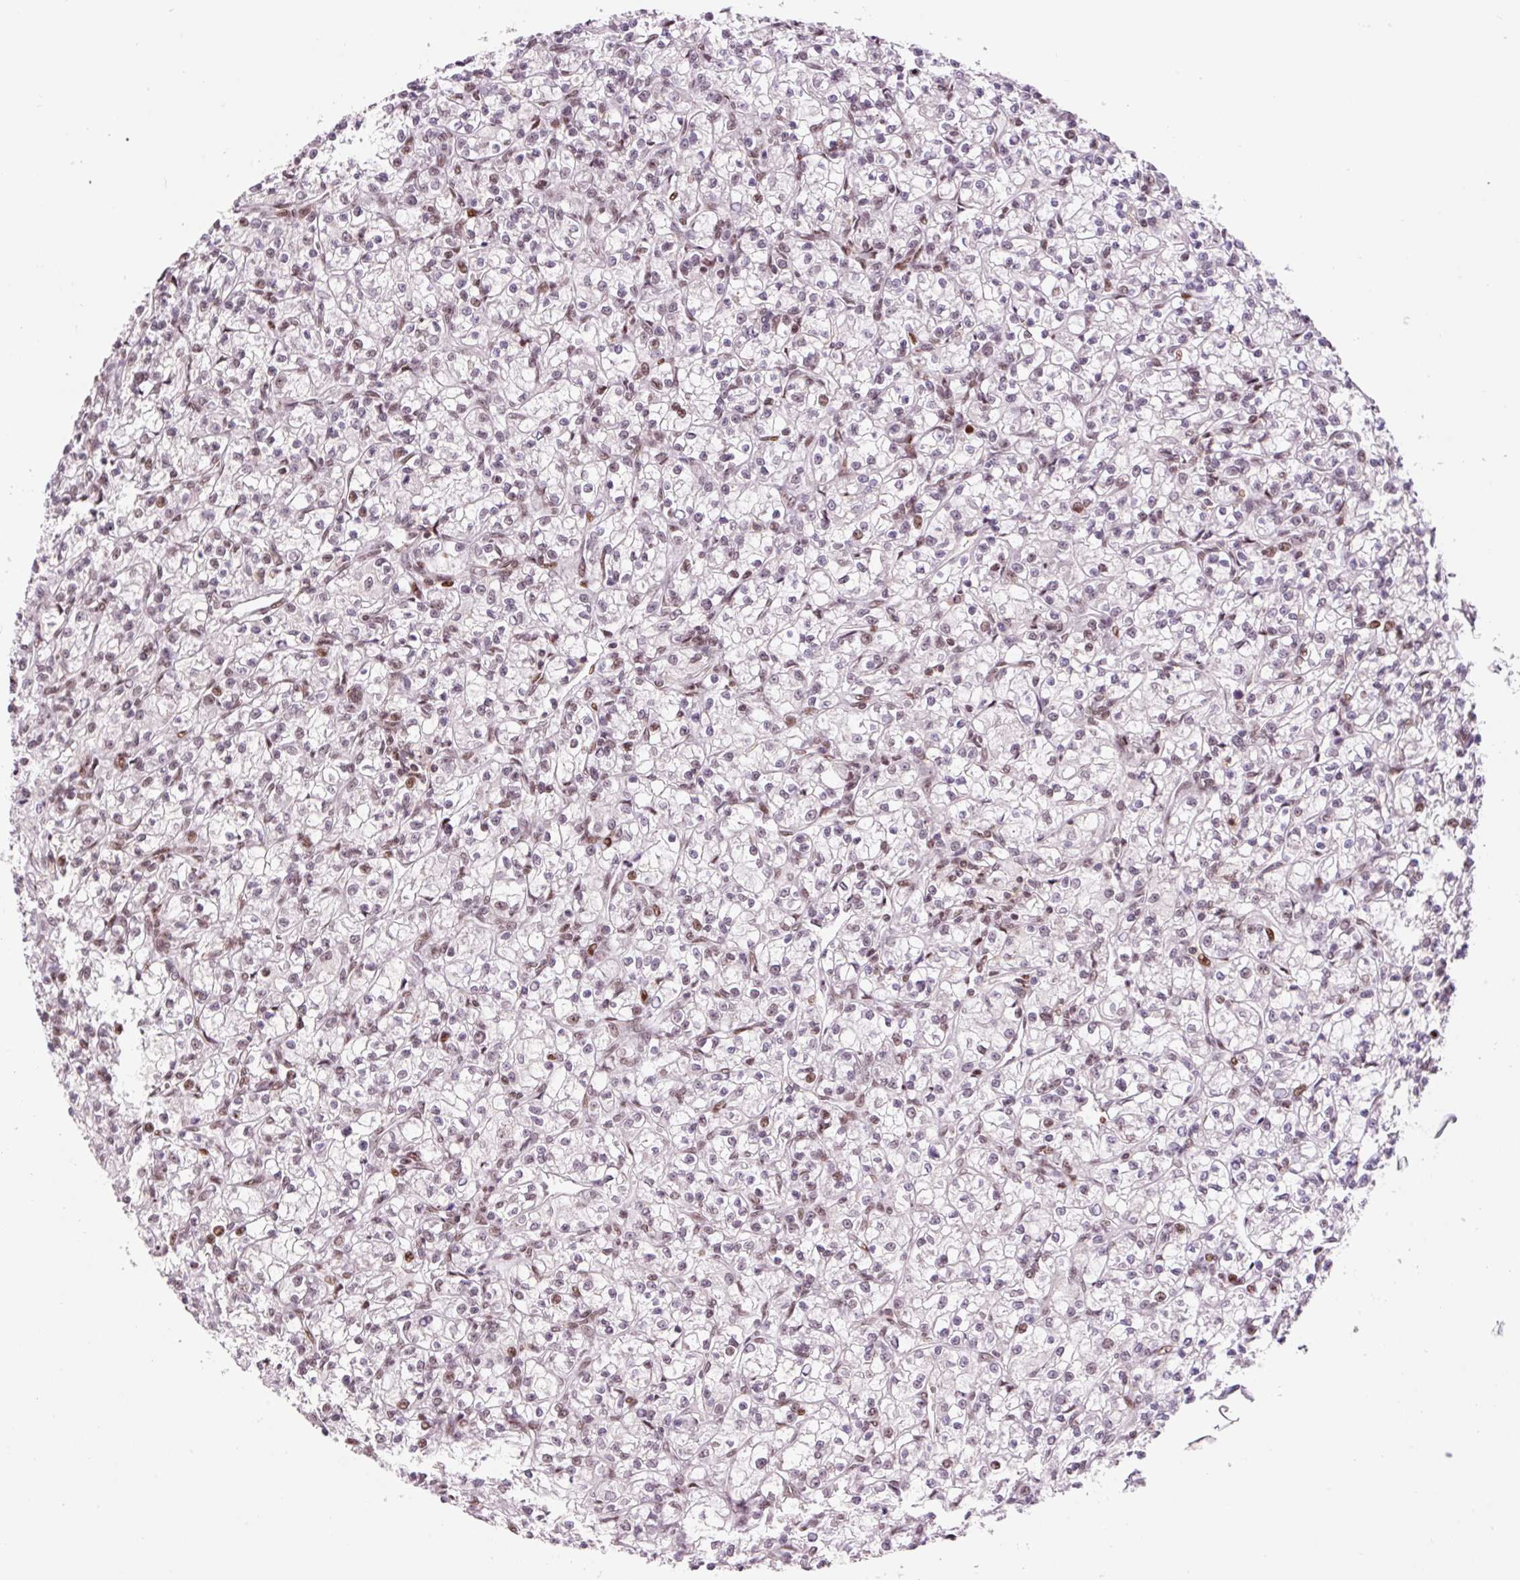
{"staining": {"intensity": "weak", "quantity": "25%-75%", "location": "nuclear"}, "tissue": "renal cancer", "cell_type": "Tumor cells", "image_type": "cancer", "snomed": [{"axis": "morphology", "description": "Adenocarcinoma, NOS"}, {"axis": "topography", "description": "Kidney"}], "caption": "Immunohistochemistry staining of renal cancer, which exhibits low levels of weak nuclear staining in approximately 25%-75% of tumor cells indicating weak nuclear protein staining. The staining was performed using DAB (3,3'-diaminobenzidine) (brown) for protein detection and nuclei were counterstained in hematoxylin (blue).", "gene": "CCNL2", "patient": {"sex": "female", "age": 59}}